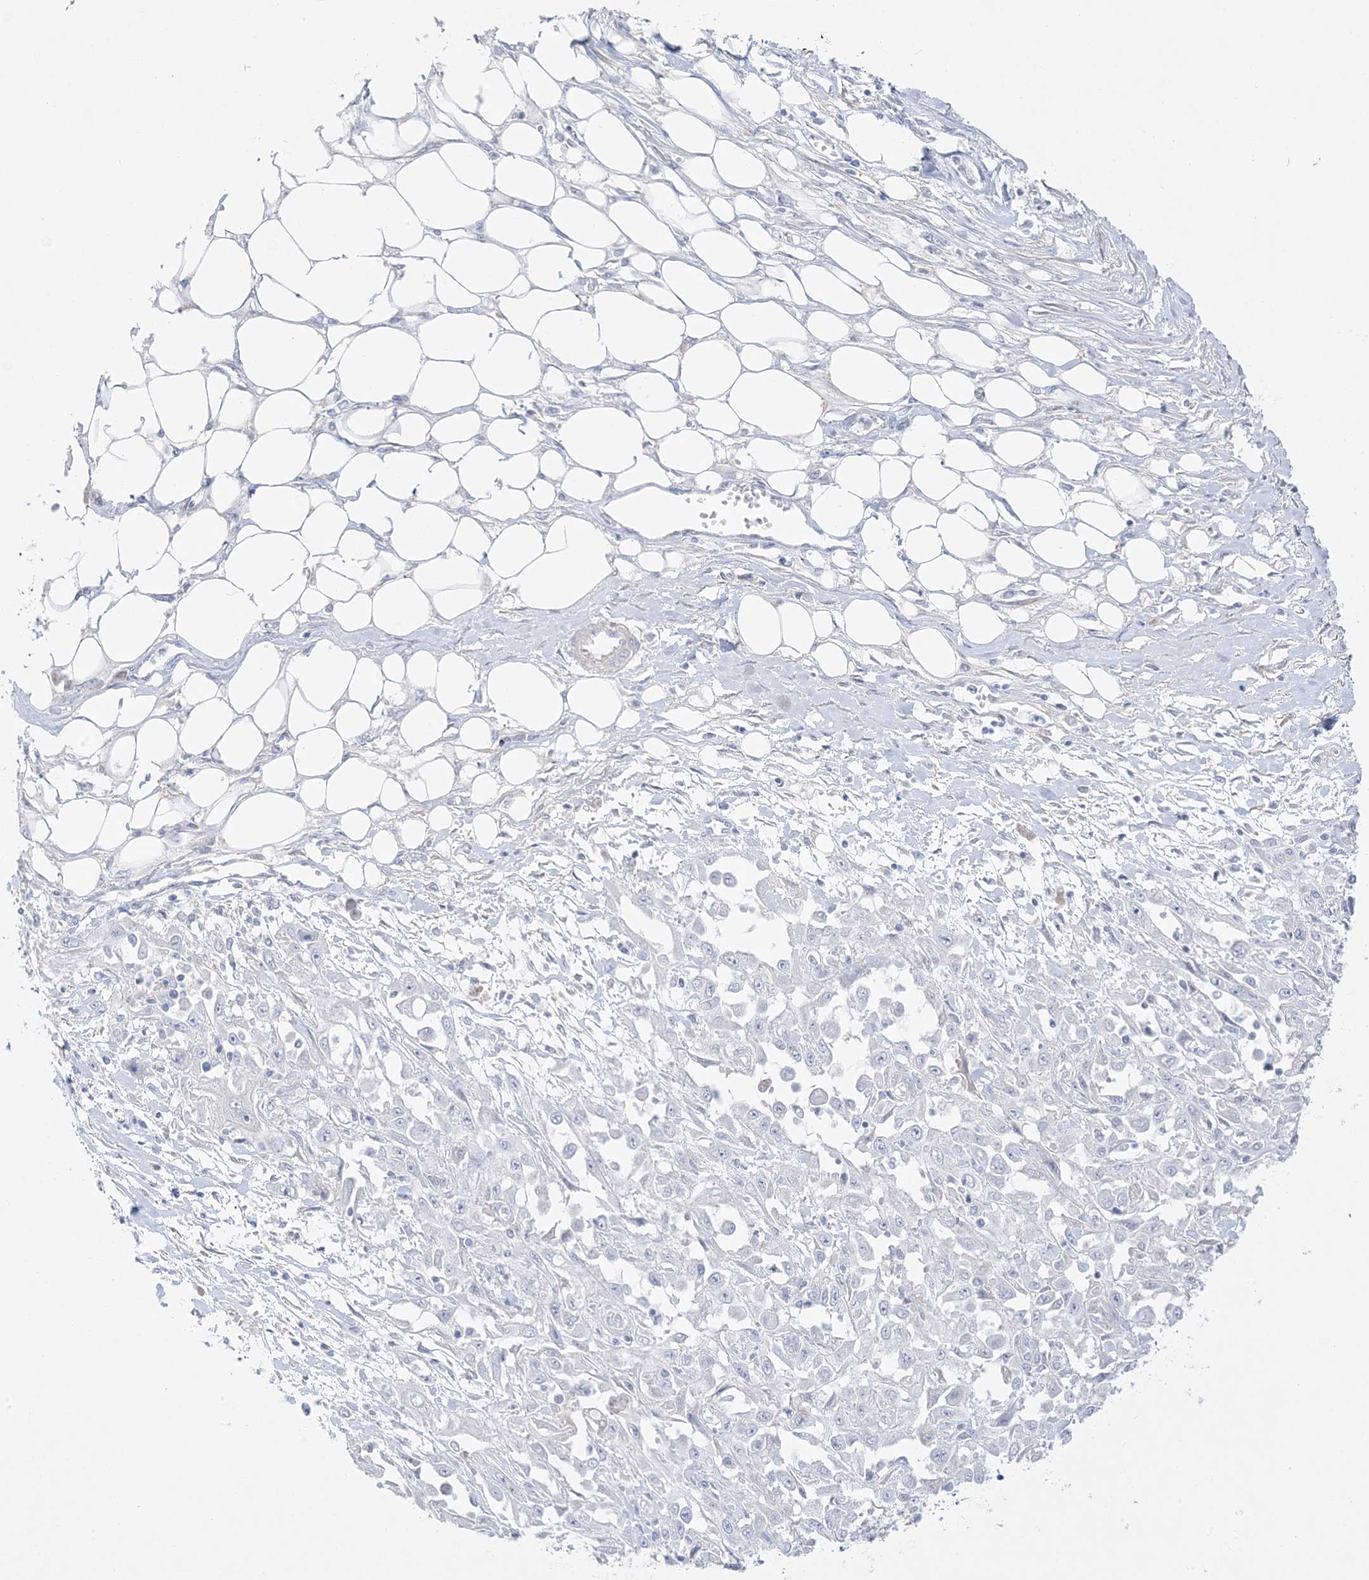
{"staining": {"intensity": "negative", "quantity": "none", "location": "none"}, "tissue": "skin cancer", "cell_type": "Tumor cells", "image_type": "cancer", "snomed": [{"axis": "morphology", "description": "Squamous cell carcinoma, NOS"}, {"axis": "morphology", "description": "Squamous cell carcinoma, metastatic, NOS"}, {"axis": "topography", "description": "Skin"}, {"axis": "topography", "description": "Lymph node"}], "caption": "This is a histopathology image of immunohistochemistry (IHC) staining of skin cancer, which shows no expression in tumor cells.", "gene": "FAM184A", "patient": {"sex": "male", "age": 75}}